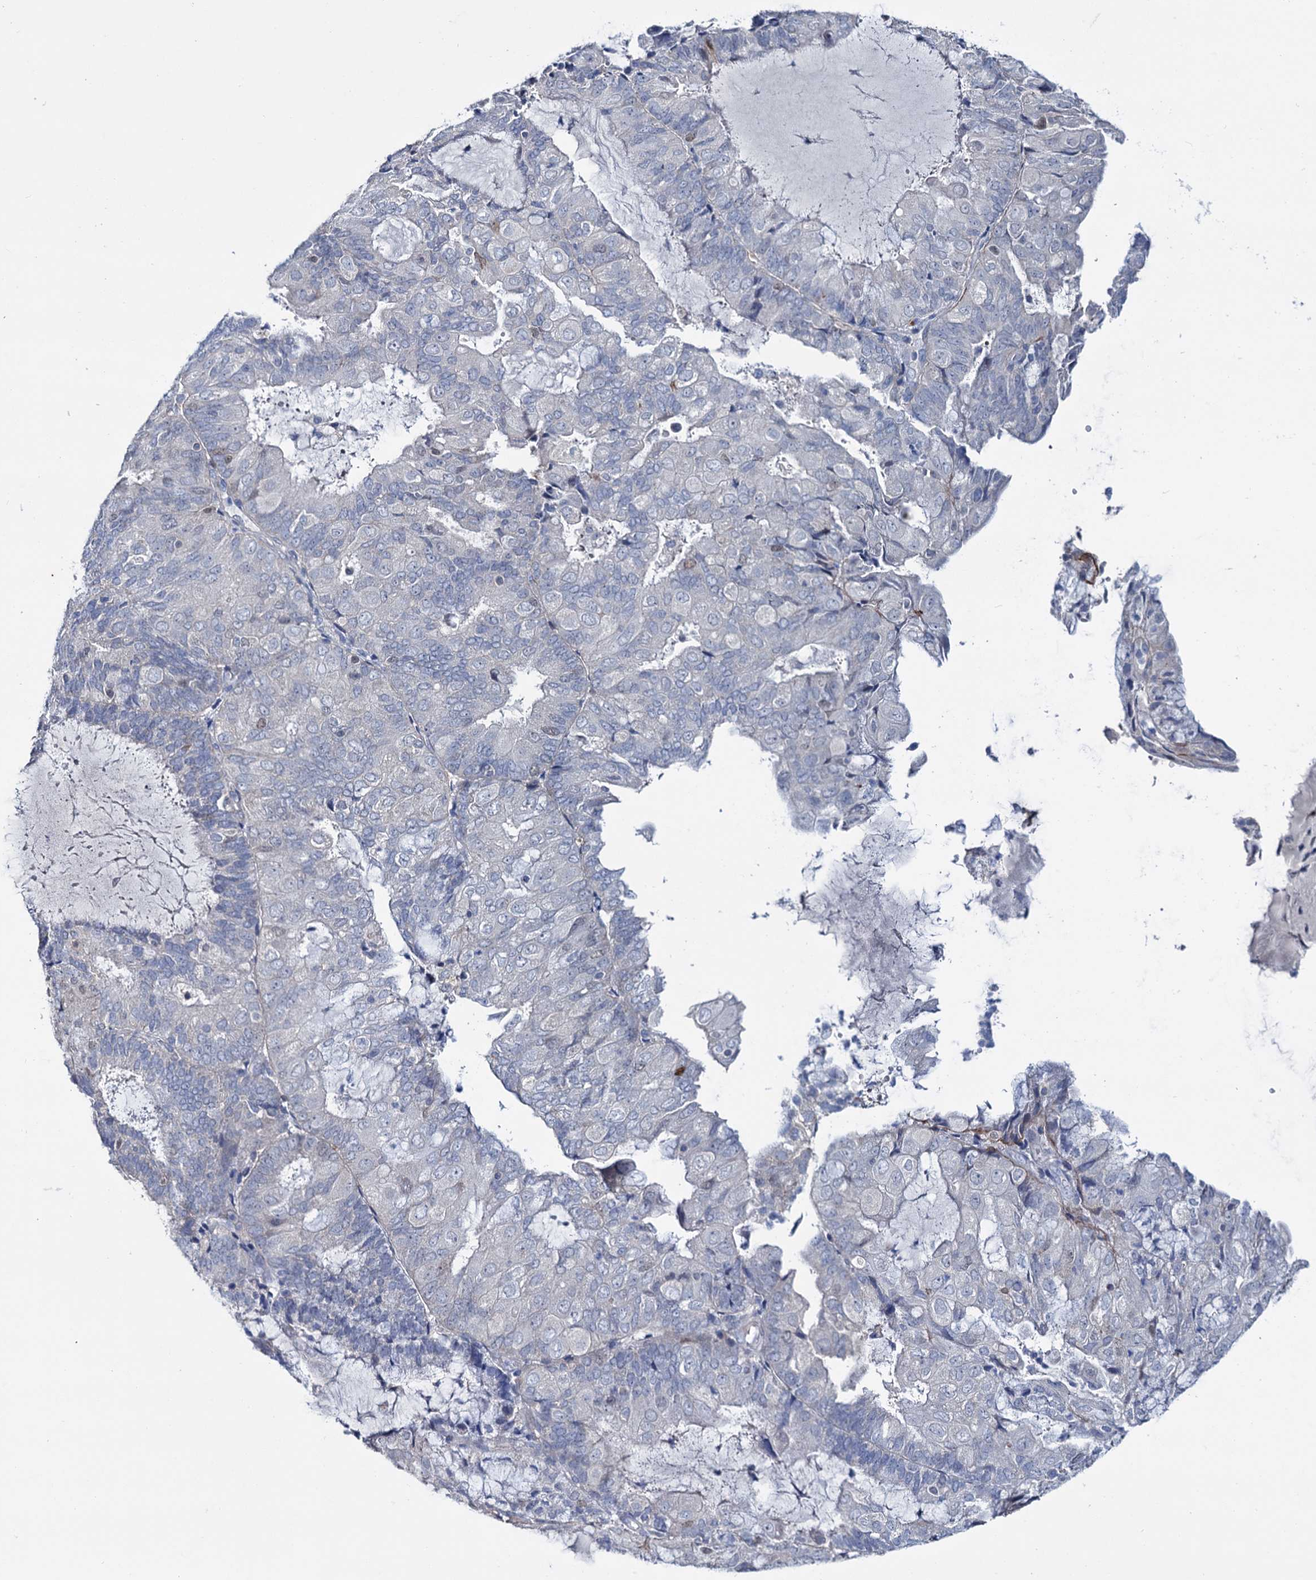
{"staining": {"intensity": "negative", "quantity": "none", "location": "none"}, "tissue": "endometrial cancer", "cell_type": "Tumor cells", "image_type": "cancer", "snomed": [{"axis": "morphology", "description": "Adenocarcinoma, NOS"}, {"axis": "topography", "description": "Endometrium"}], "caption": "DAB immunohistochemical staining of human endometrial adenocarcinoma reveals no significant expression in tumor cells.", "gene": "FAM111B", "patient": {"sex": "female", "age": 81}}